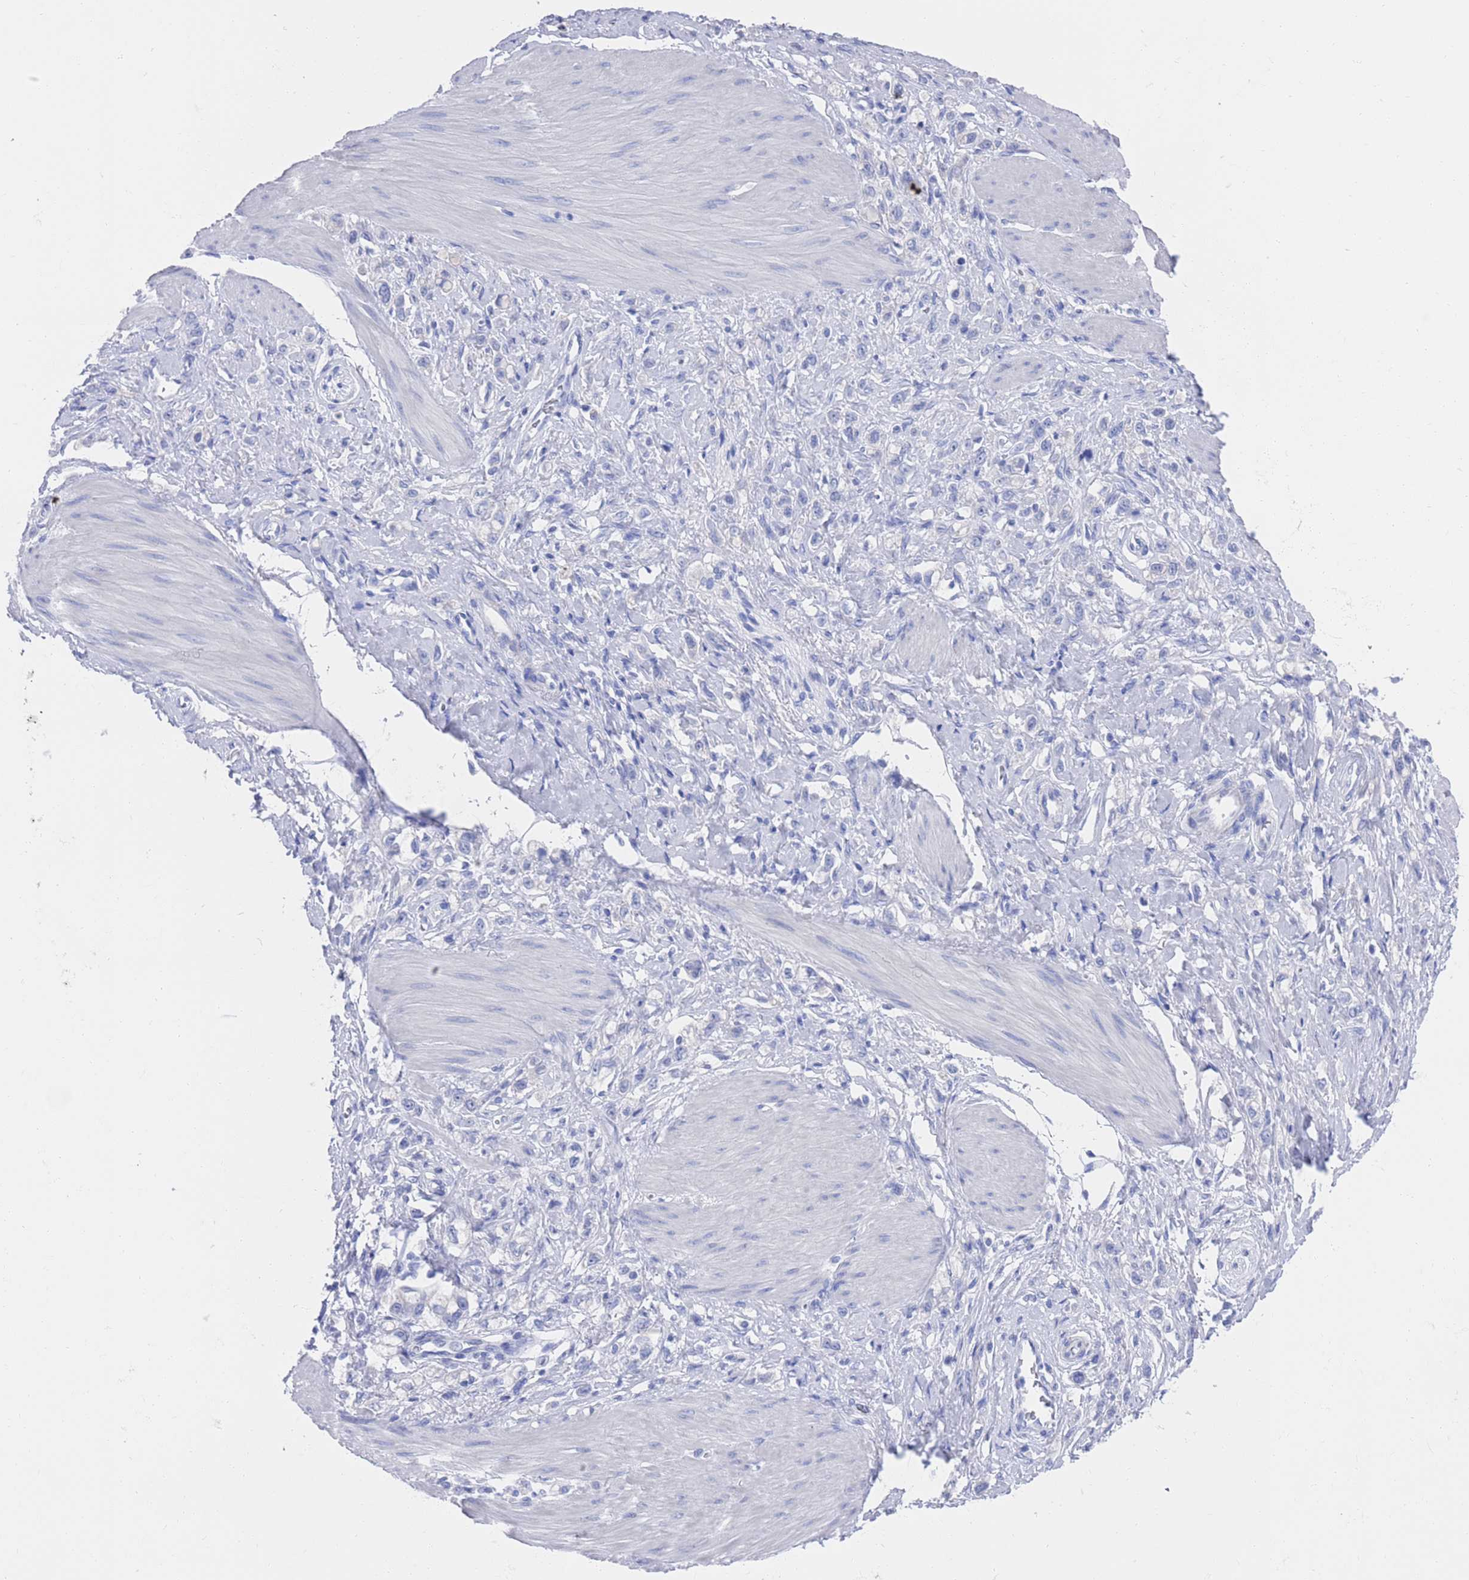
{"staining": {"intensity": "negative", "quantity": "none", "location": "none"}, "tissue": "stomach cancer", "cell_type": "Tumor cells", "image_type": "cancer", "snomed": [{"axis": "morphology", "description": "Adenocarcinoma, NOS"}, {"axis": "topography", "description": "Stomach"}], "caption": "Immunohistochemical staining of stomach adenocarcinoma demonstrates no significant positivity in tumor cells.", "gene": "MTMR2", "patient": {"sex": "female", "age": 65}}